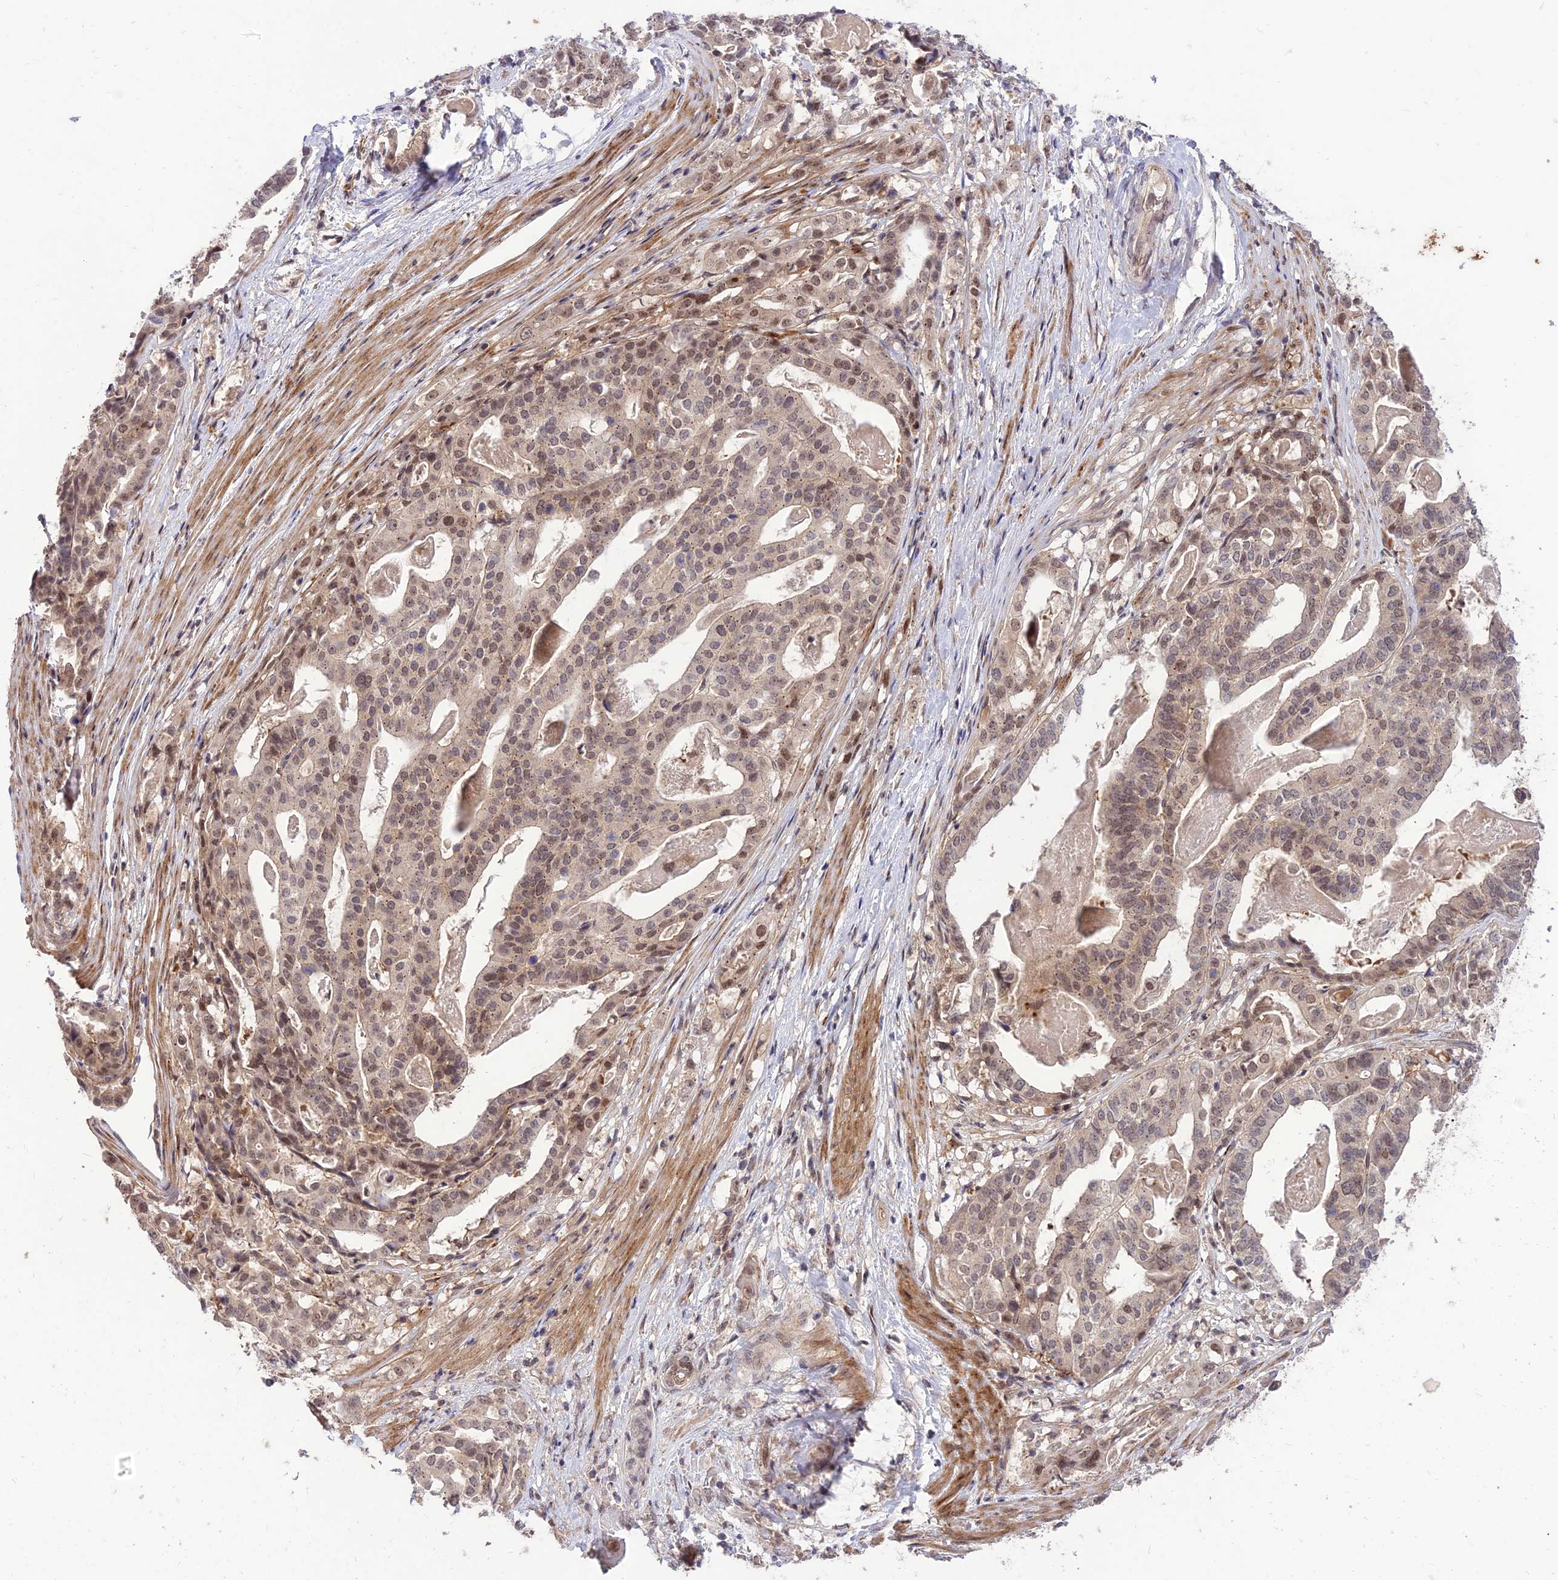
{"staining": {"intensity": "moderate", "quantity": ">75%", "location": "nuclear"}, "tissue": "stomach cancer", "cell_type": "Tumor cells", "image_type": "cancer", "snomed": [{"axis": "morphology", "description": "Adenocarcinoma, NOS"}, {"axis": "topography", "description": "Stomach"}], "caption": "Immunohistochemical staining of stomach adenocarcinoma exhibits medium levels of moderate nuclear protein positivity in about >75% of tumor cells.", "gene": "ZNF85", "patient": {"sex": "male", "age": 48}}